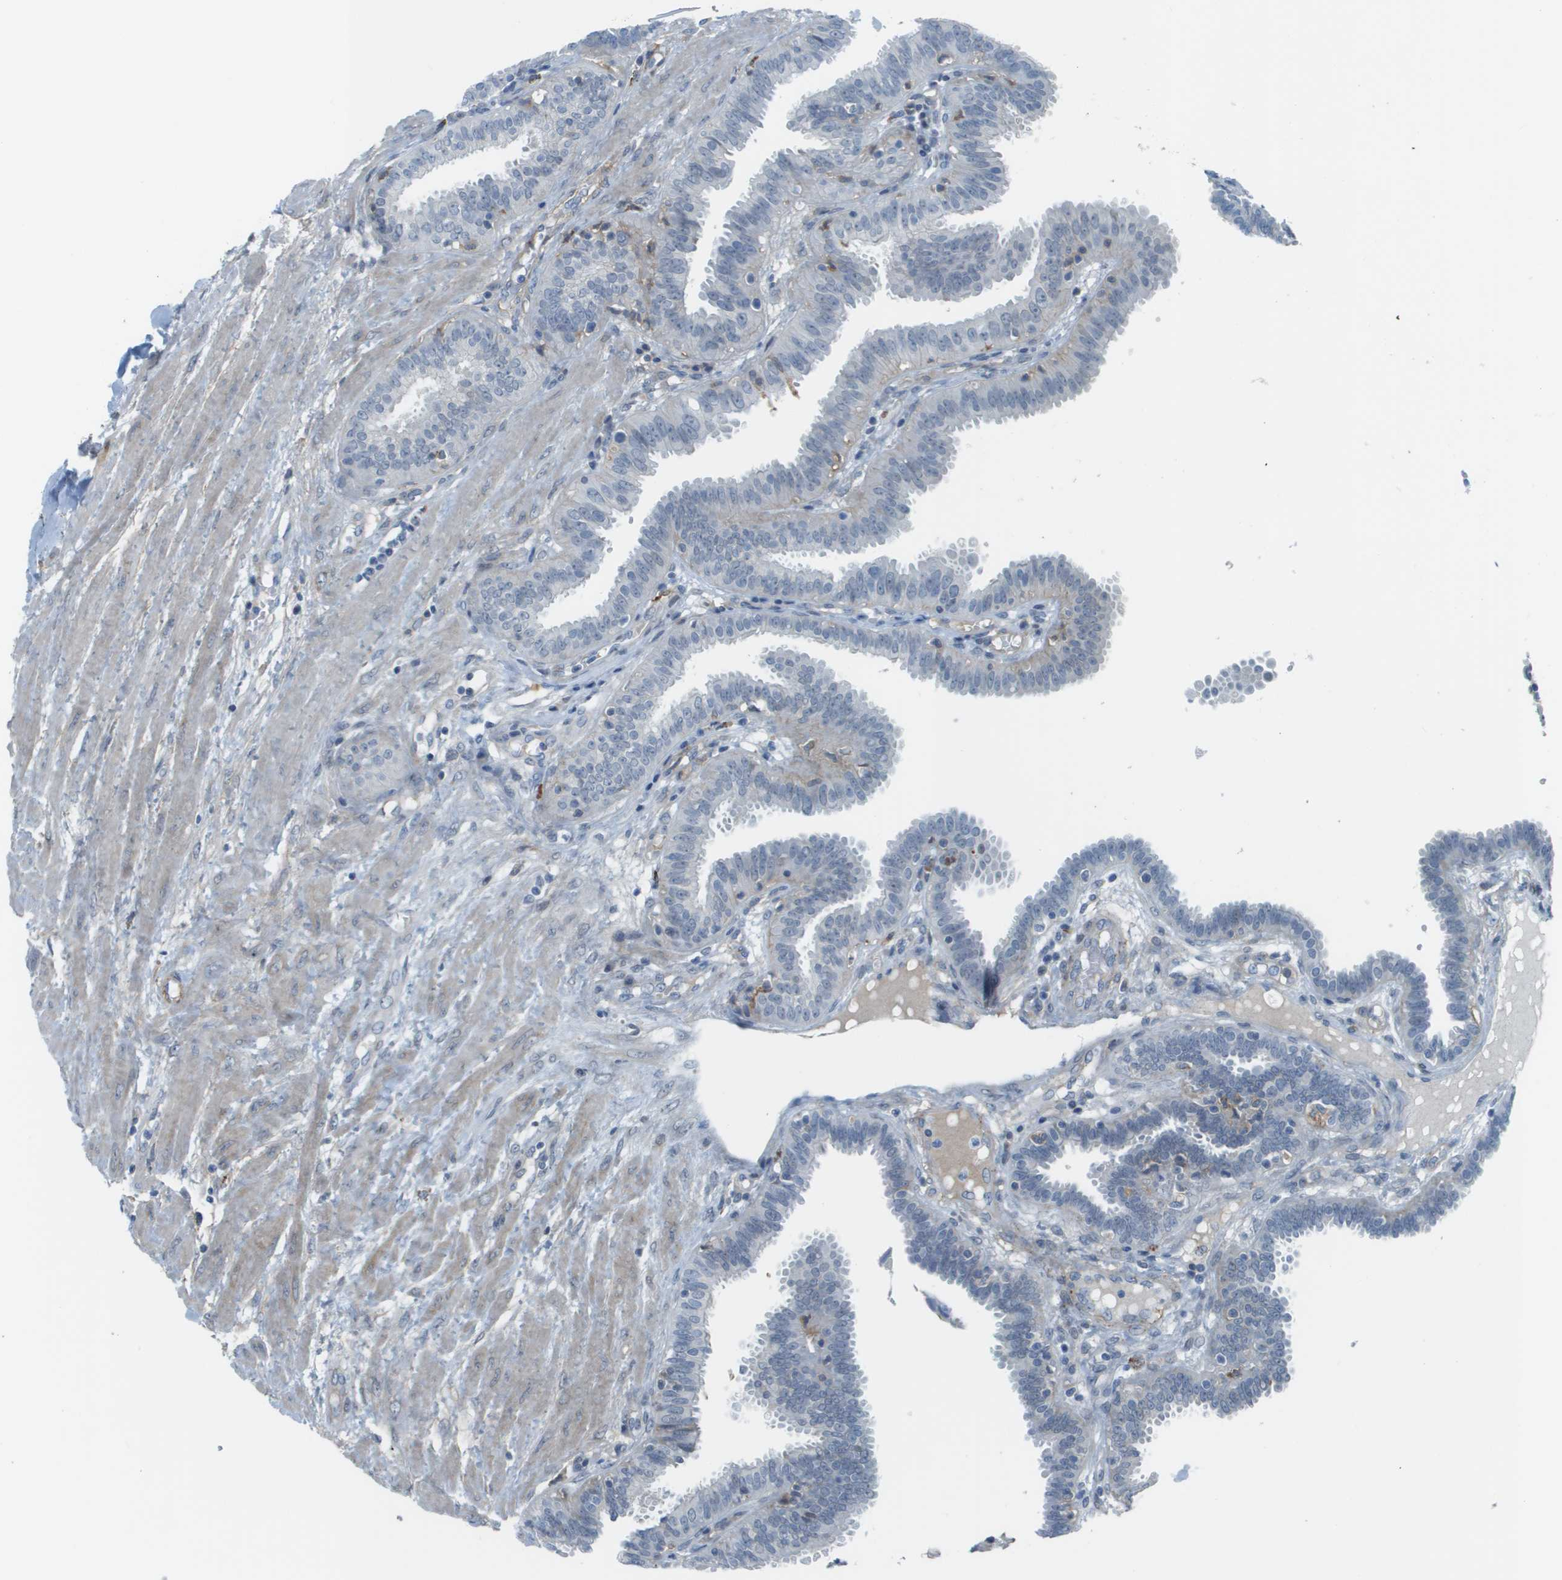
{"staining": {"intensity": "negative", "quantity": "none", "location": "none"}, "tissue": "fallopian tube", "cell_type": "Glandular cells", "image_type": "normal", "snomed": [{"axis": "morphology", "description": "Normal tissue, NOS"}, {"axis": "topography", "description": "Fallopian tube"}], "caption": "Immunohistochemistry (IHC) of benign fallopian tube shows no expression in glandular cells.", "gene": "ZBTB43", "patient": {"sex": "female", "age": 32}}